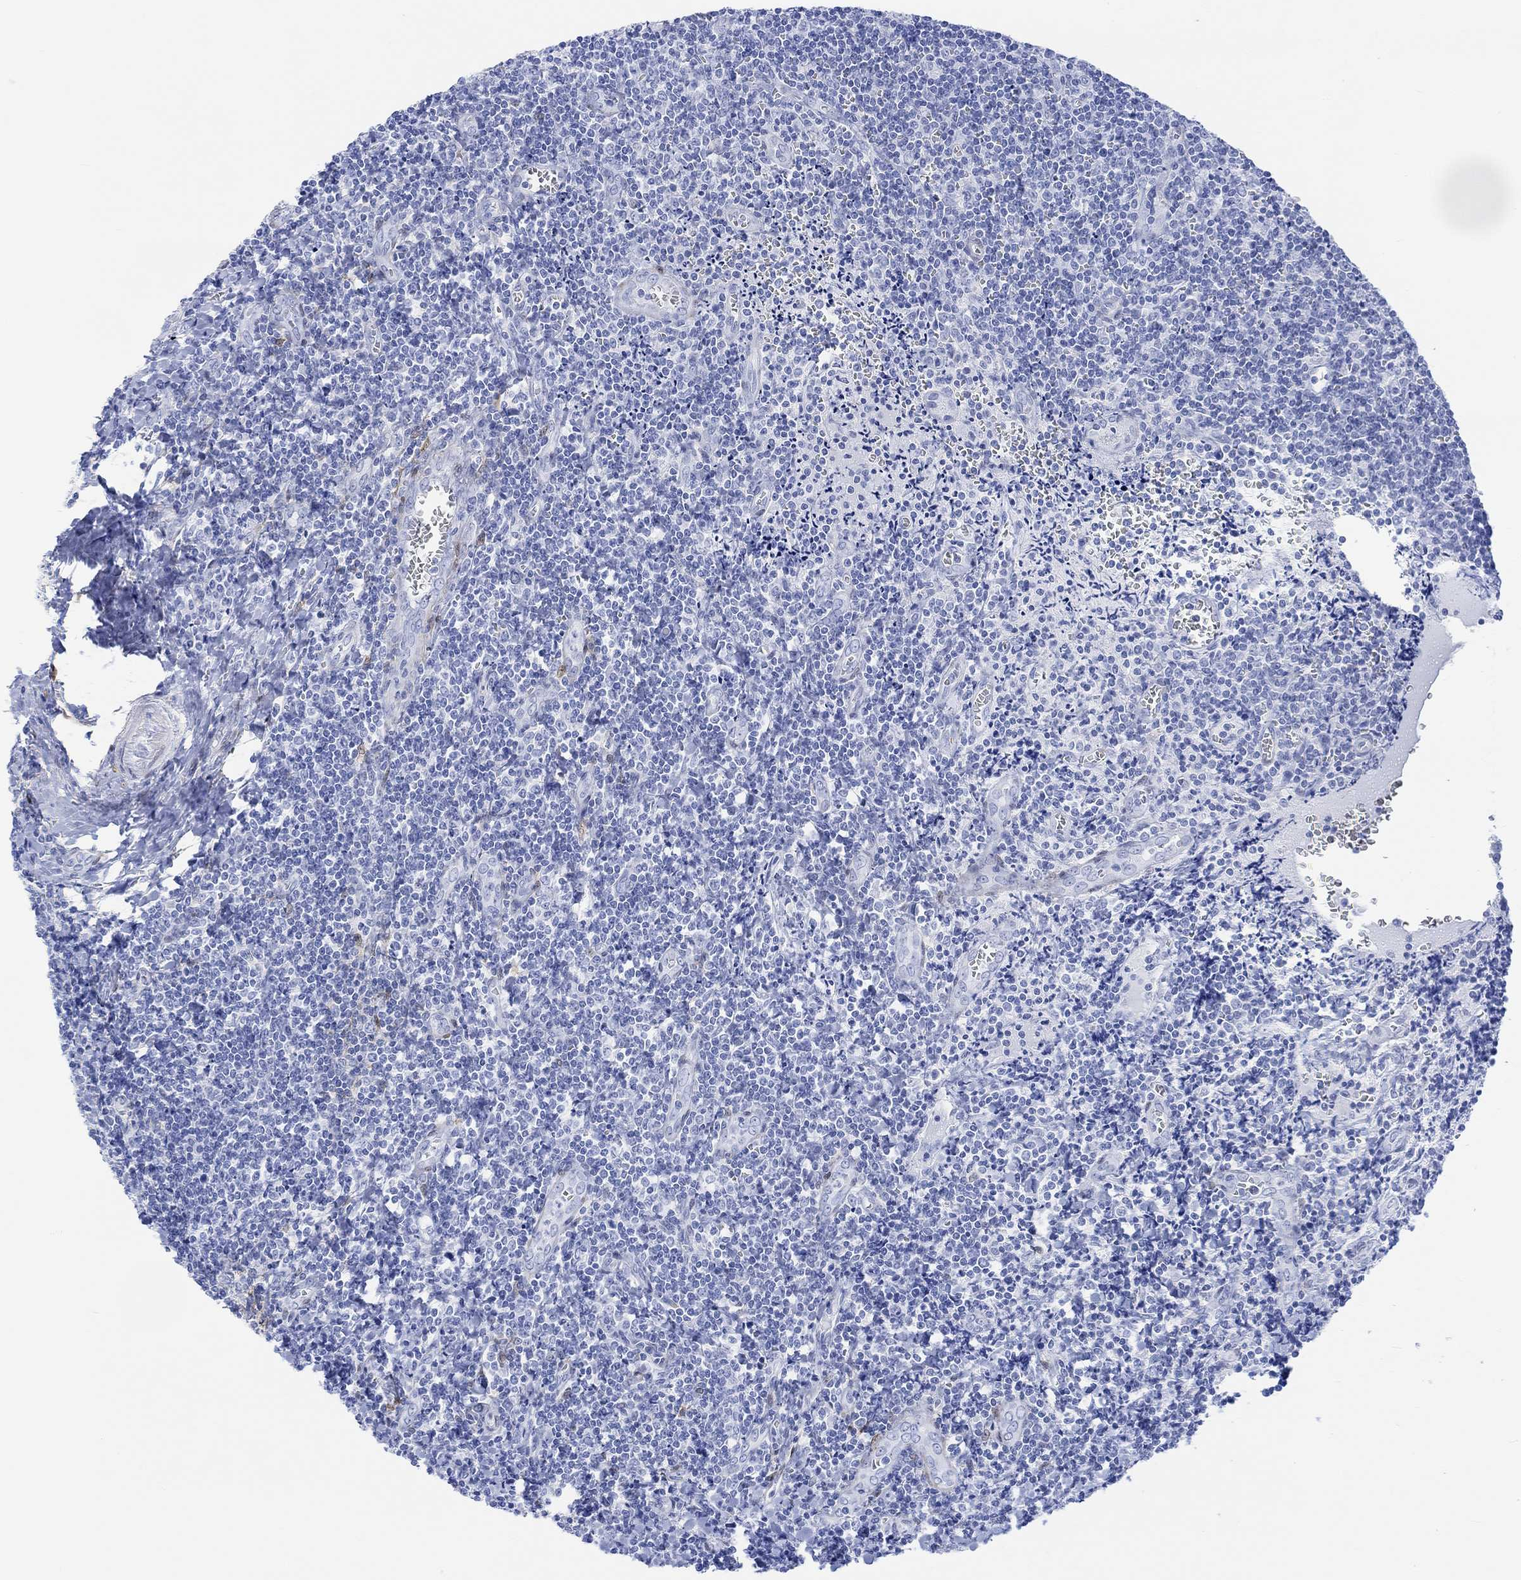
{"staining": {"intensity": "negative", "quantity": "none", "location": "none"}, "tissue": "tonsil", "cell_type": "Germinal center cells", "image_type": "normal", "snomed": [{"axis": "morphology", "description": "Normal tissue, NOS"}, {"axis": "morphology", "description": "Inflammation, NOS"}, {"axis": "topography", "description": "Tonsil"}], "caption": "This is an immunohistochemistry photomicrograph of normal human tonsil. There is no positivity in germinal center cells.", "gene": "TPPP3", "patient": {"sex": "female", "age": 31}}